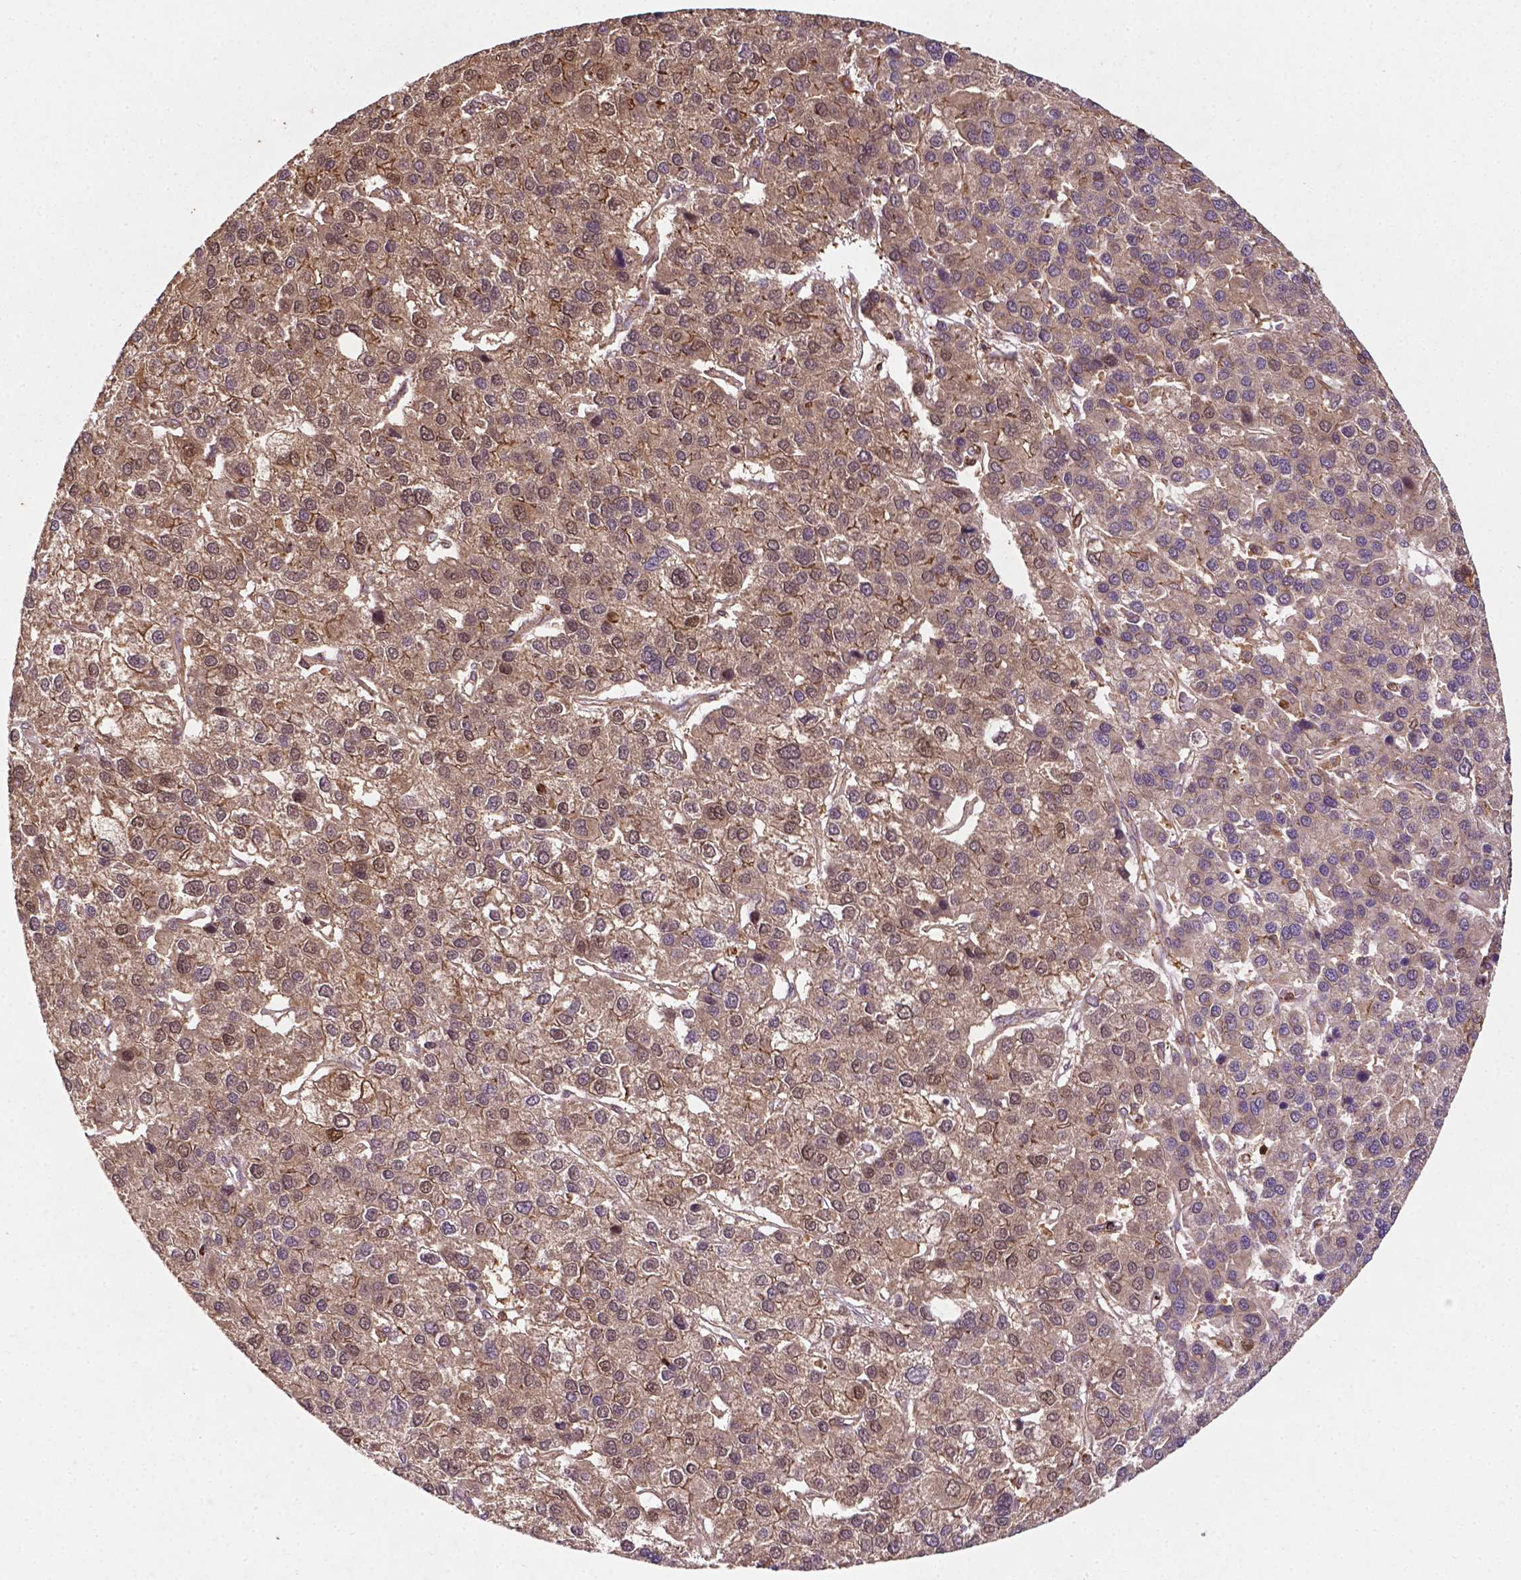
{"staining": {"intensity": "weak", "quantity": ">75%", "location": "cytoplasmic/membranous,nuclear"}, "tissue": "liver cancer", "cell_type": "Tumor cells", "image_type": "cancer", "snomed": [{"axis": "morphology", "description": "Carcinoma, Hepatocellular, NOS"}, {"axis": "topography", "description": "Liver"}], "caption": "Liver cancer stained with a protein marker reveals weak staining in tumor cells.", "gene": "ZMYND19", "patient": {"sex": "female", "age": 41}}